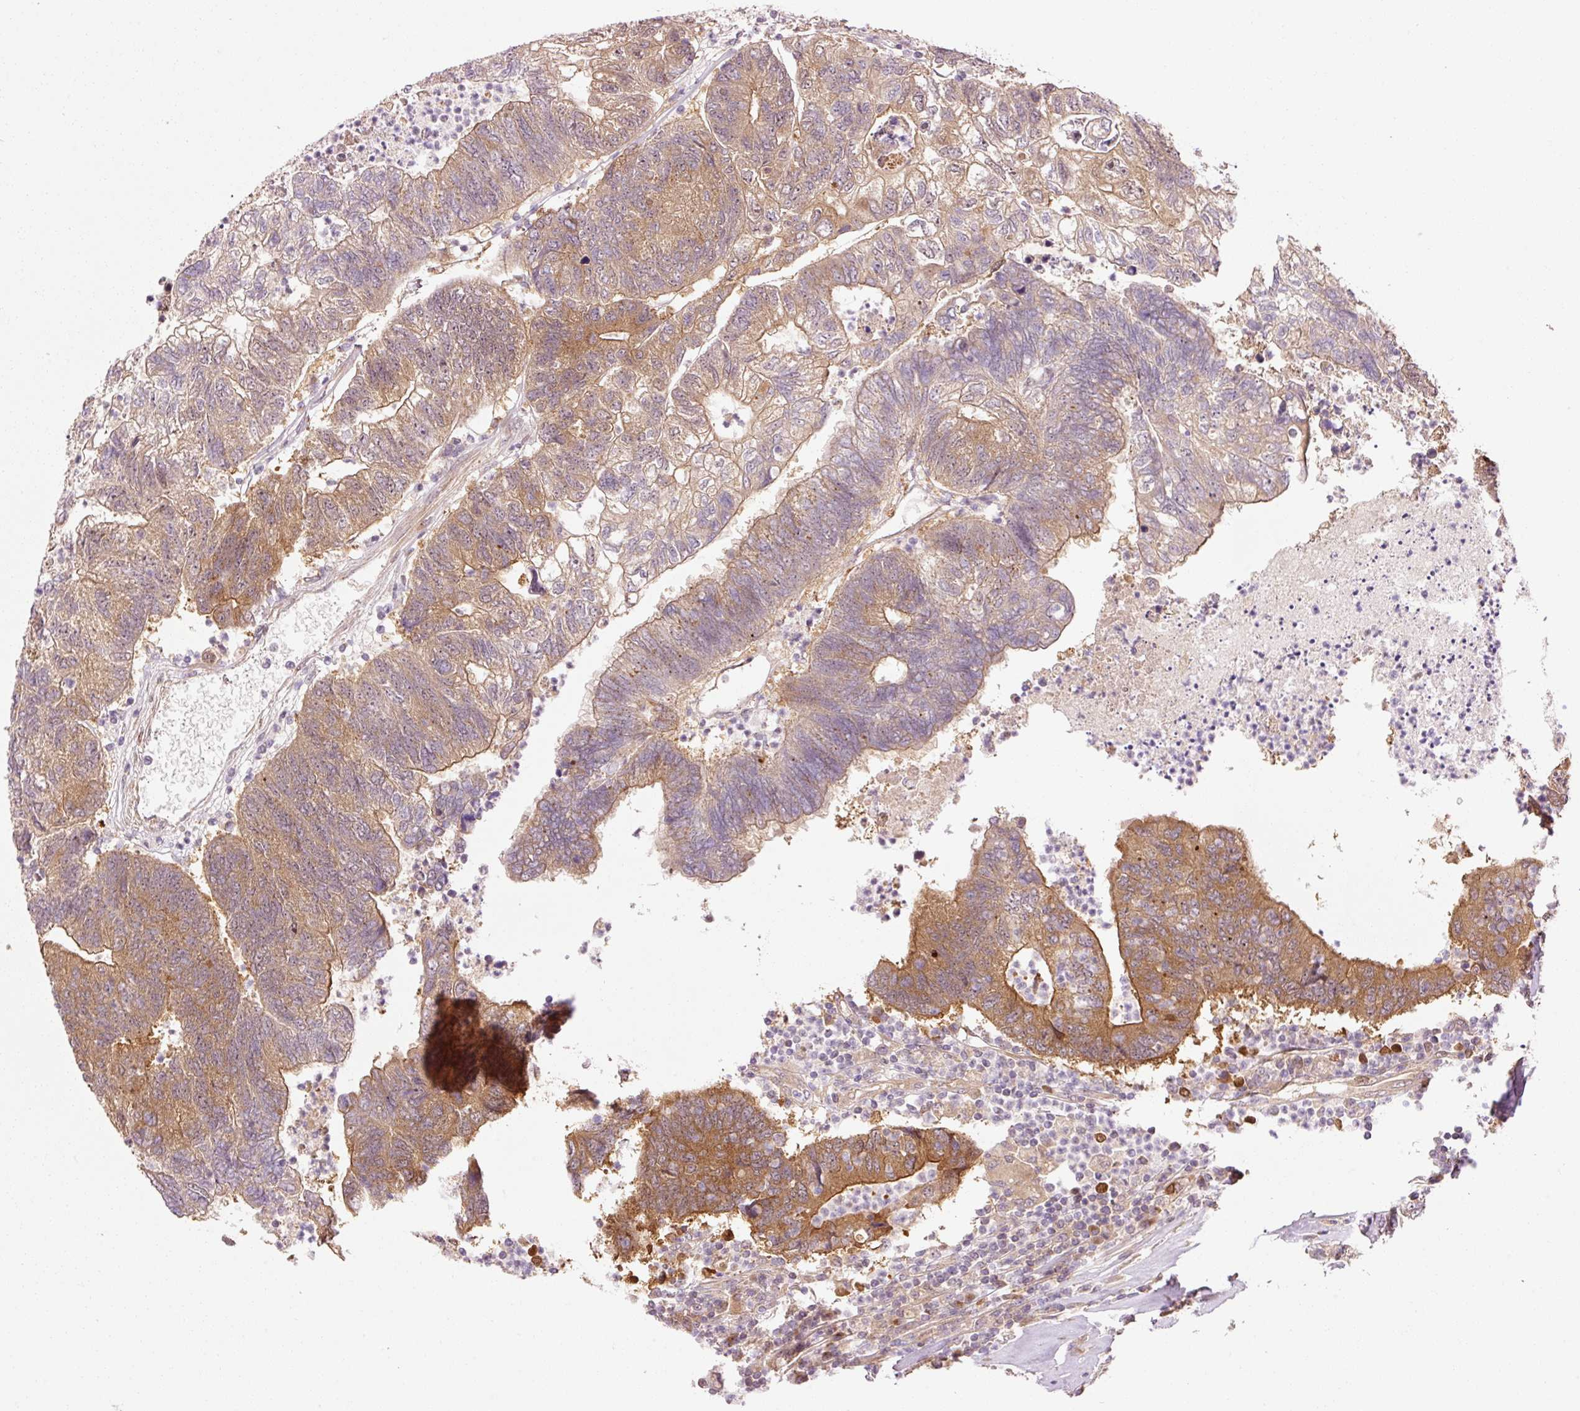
{"staining": {"intensity": "moderate", "quantity": "25%-75%", "location": "cytoplasmic/membranous"}, "tissue": "colorectal cancer", "cell_type": "Tumor cells", "image_type": "cancer", "snomed": [{"axis": "morphology", "description": "Adenocarcinoma, NOS"}, {"axis": "topography", "description": "Colon"}], "caption": "Adenocarcinoma (colorectal) tissue demonstrates moderate cytoplasmic/membranous positivity in about 25%-75% of tumor cells", "gene": "PPP1R14B", "patient": {"sex": "female", "age": 48}}